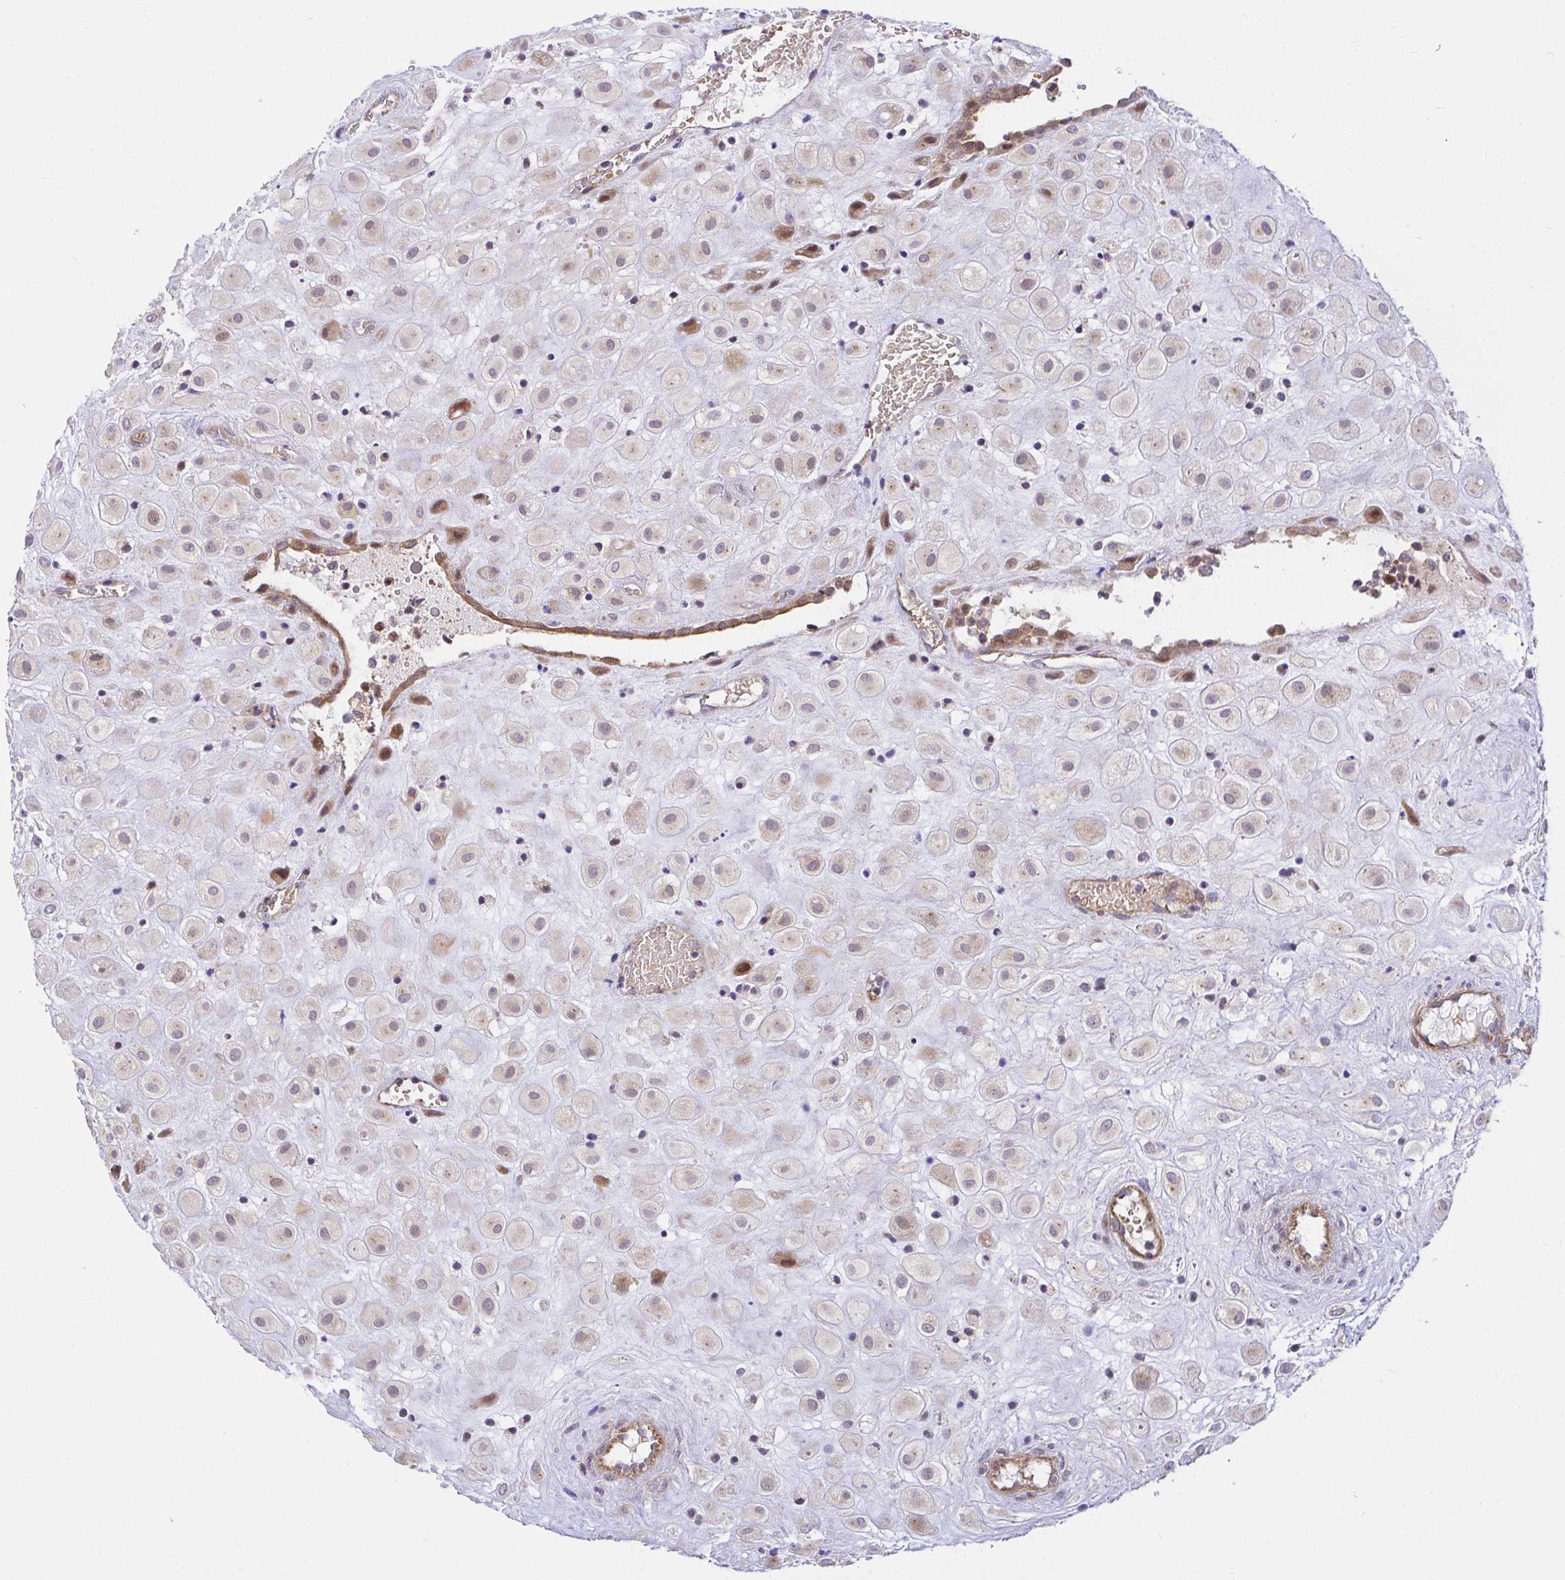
{"staining": {"intensity": "weak", "quantity": "<25%", "location": "cytoplasmic/membranous"}, "tissue": "placenta", "cell_type": "Decidual cells", "image_type": "normal", "snomed": [{"axis": "morphology", "description": "Normal tissue, NOS"}, {"axis": "topography", "description": "Placenta"}], "caption": "Human placenta stained for a protein using immunohistochemistry shows no positivity in decidual cells.", "gene": "TRIM55", "patient": {"sex": "female", "age": 24}}